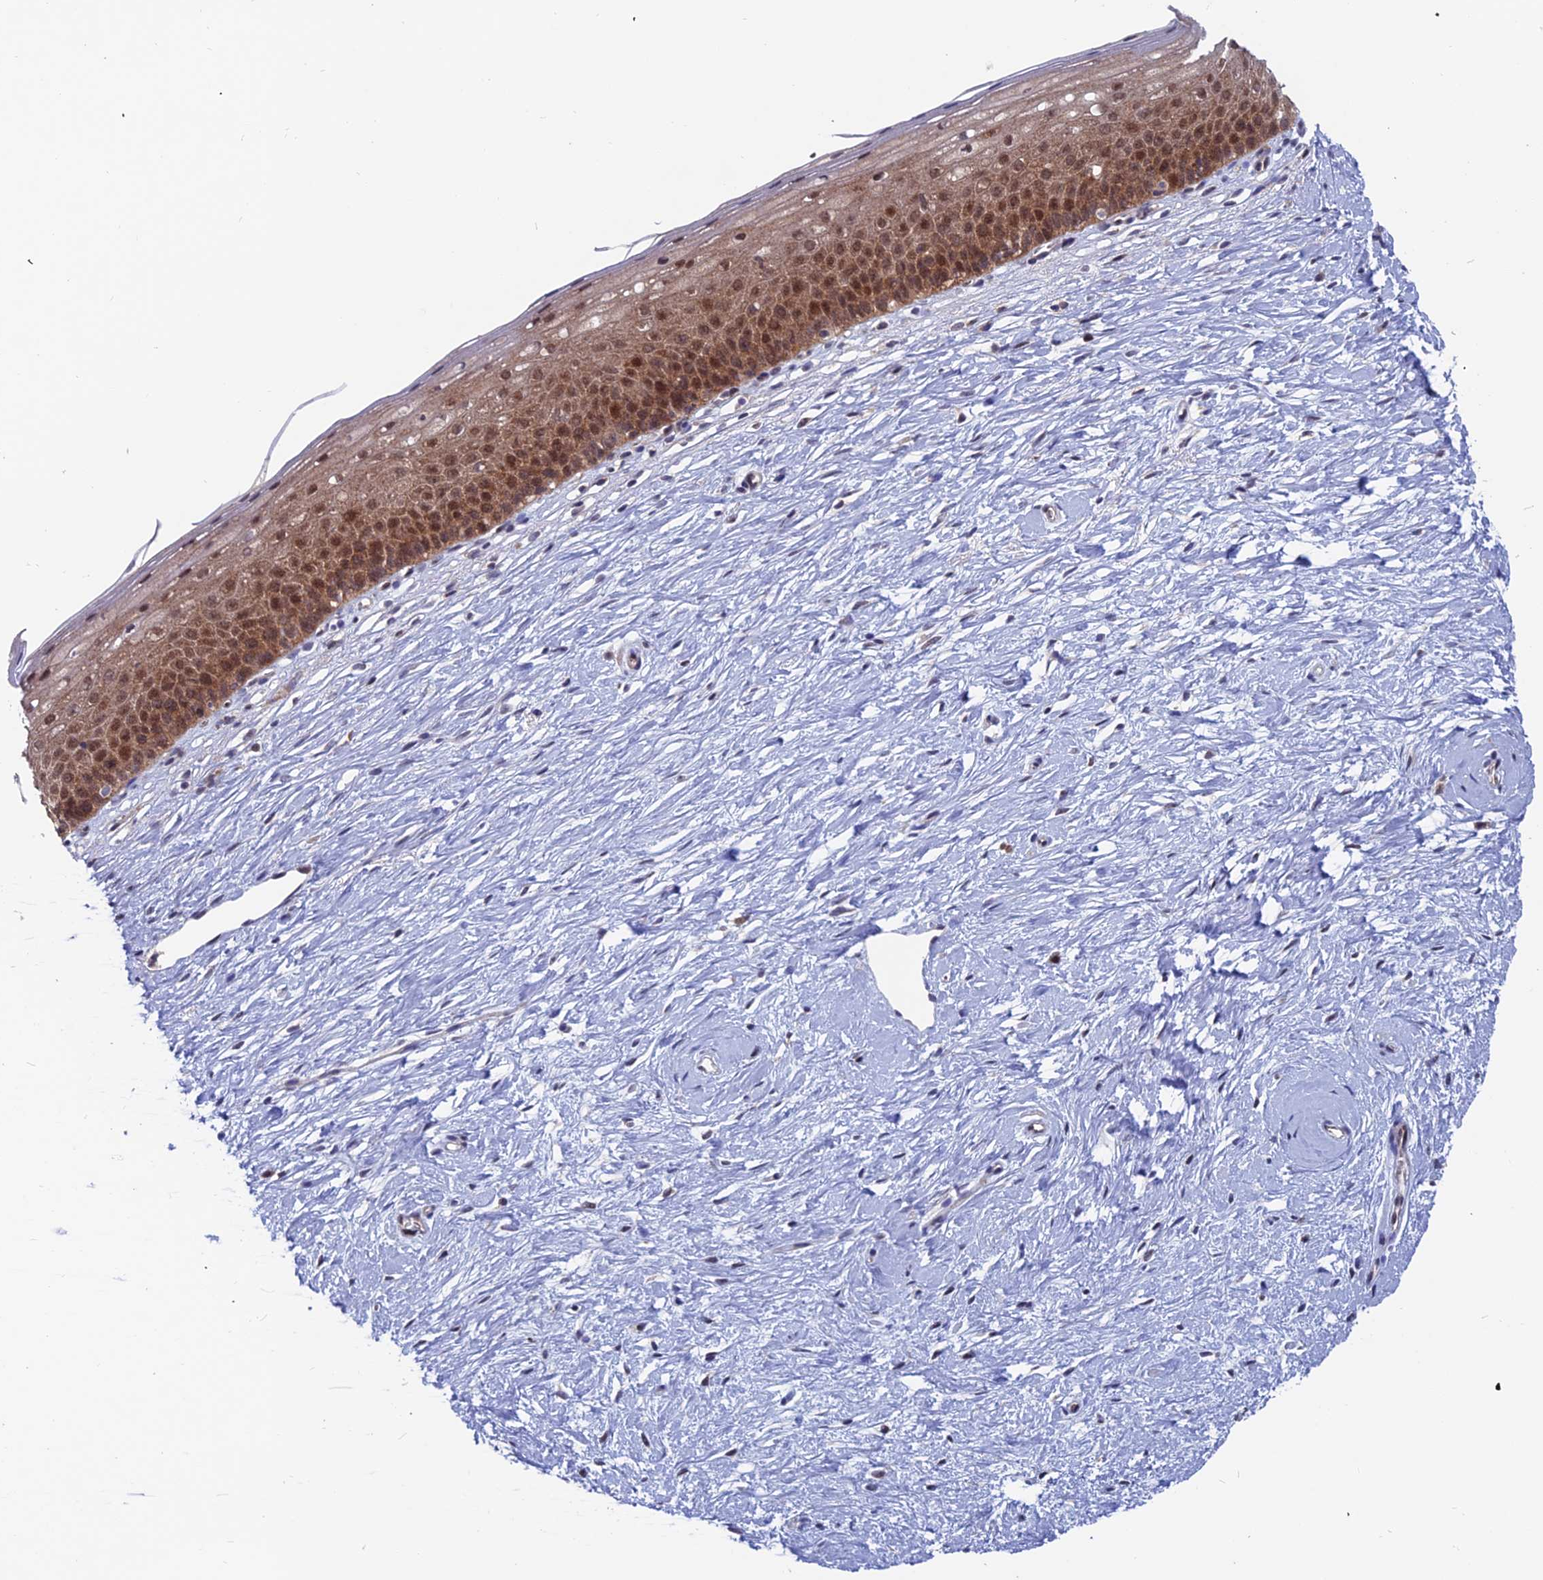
{"staining": {"intensity": "strong", "quantity": ">75%", "location": "cytoplasmic/membranous,nuclear"}, "tissue": "cervix", "cell_type": "Glandular cells", "image_type": "normal", "snomed": [{"axis": "morphology", "description": "Normal tissue, NOS"}, {"axis": "topography", "description": "Cervix"}], "caption": "Cervix stained with DAB immunohistochemistry (IHC) exhibits high levels of strong cytoplasmic/membranous,nuclear staining in about >75% of glandular cells.", "gene": "IGBP1", "patient": {"sex": "female", "age": 57}}